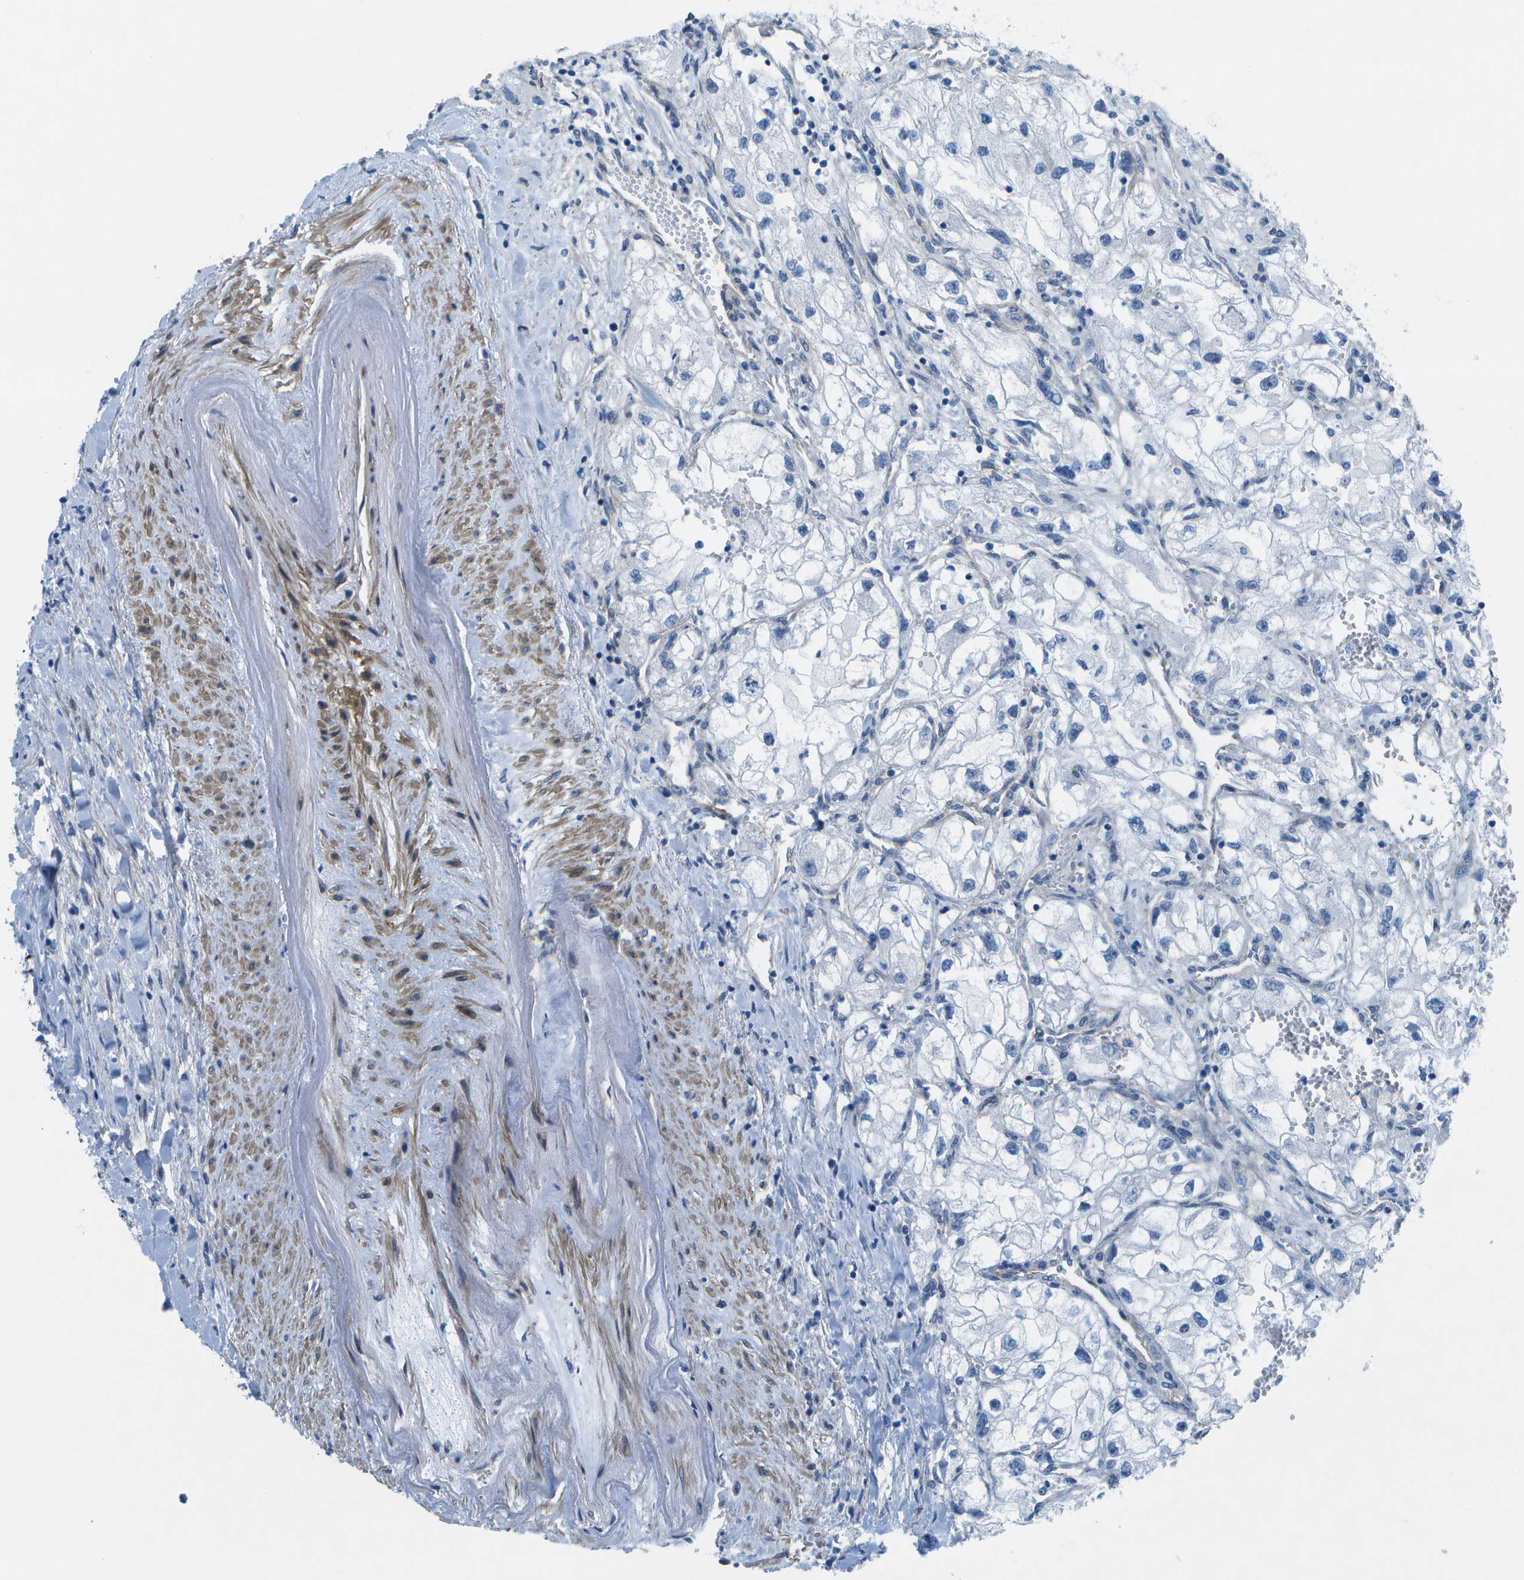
{"staining": {"intensity": "negative", "quantity": "none", "location": "none"}, "tissue": "renal cancer", "cell_type": "Tumor cells", "image_type": "cancer", "snomed": [{"axis": "morphology", "description": "Adenocarcinoma, NOS"}, {"axis": "topography", "description": "Kidney"}], "caption": "Immunohistochemistry of adenocarcinoma (renal) demonstrates no positivity in tumor cells.", "gene": "SORBS3", "patient": {"sex": "female", "age": 70}}